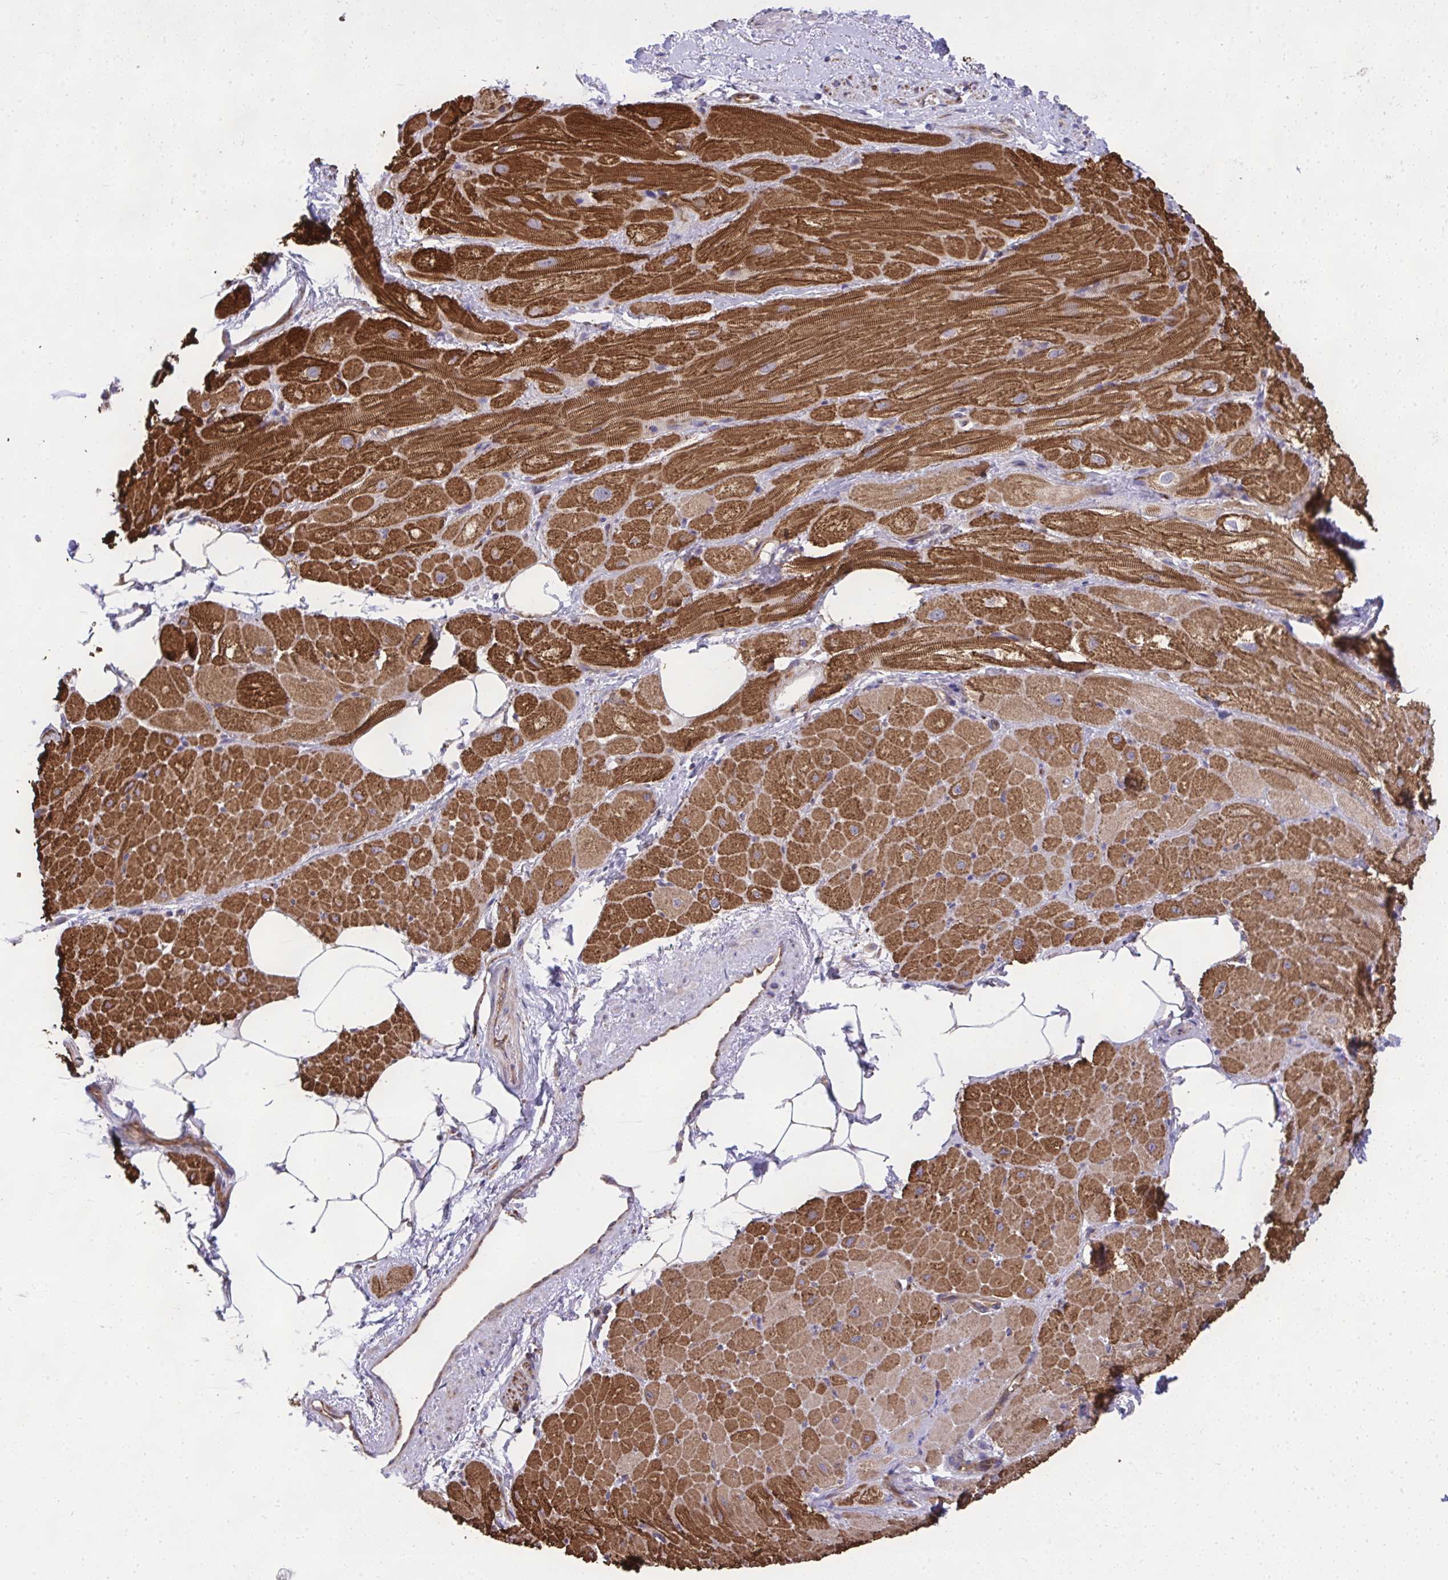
{"staining": {"intensity": "strong", "quantity": ">75%", "location": "cytoplasmic/membranous"}, "tissue": "heart muscle", "cell_type": "Cardiomyocytes", "image_type": "normal", "snomed": [{"axis": "morphology", "description": "Normal tissue, NOS"}, {"axis": "topography", "description": "Heart"}], "caption": "A photomicrograph of human heart muscle stained for a protein reveals strong cytoplasmic/membranous brown staining in cardiomyocytes. (IHC, brightfield microscopy, high magnification).", "gene": "NMNAT3", "patient": {"sex": "male", "age": 62}}